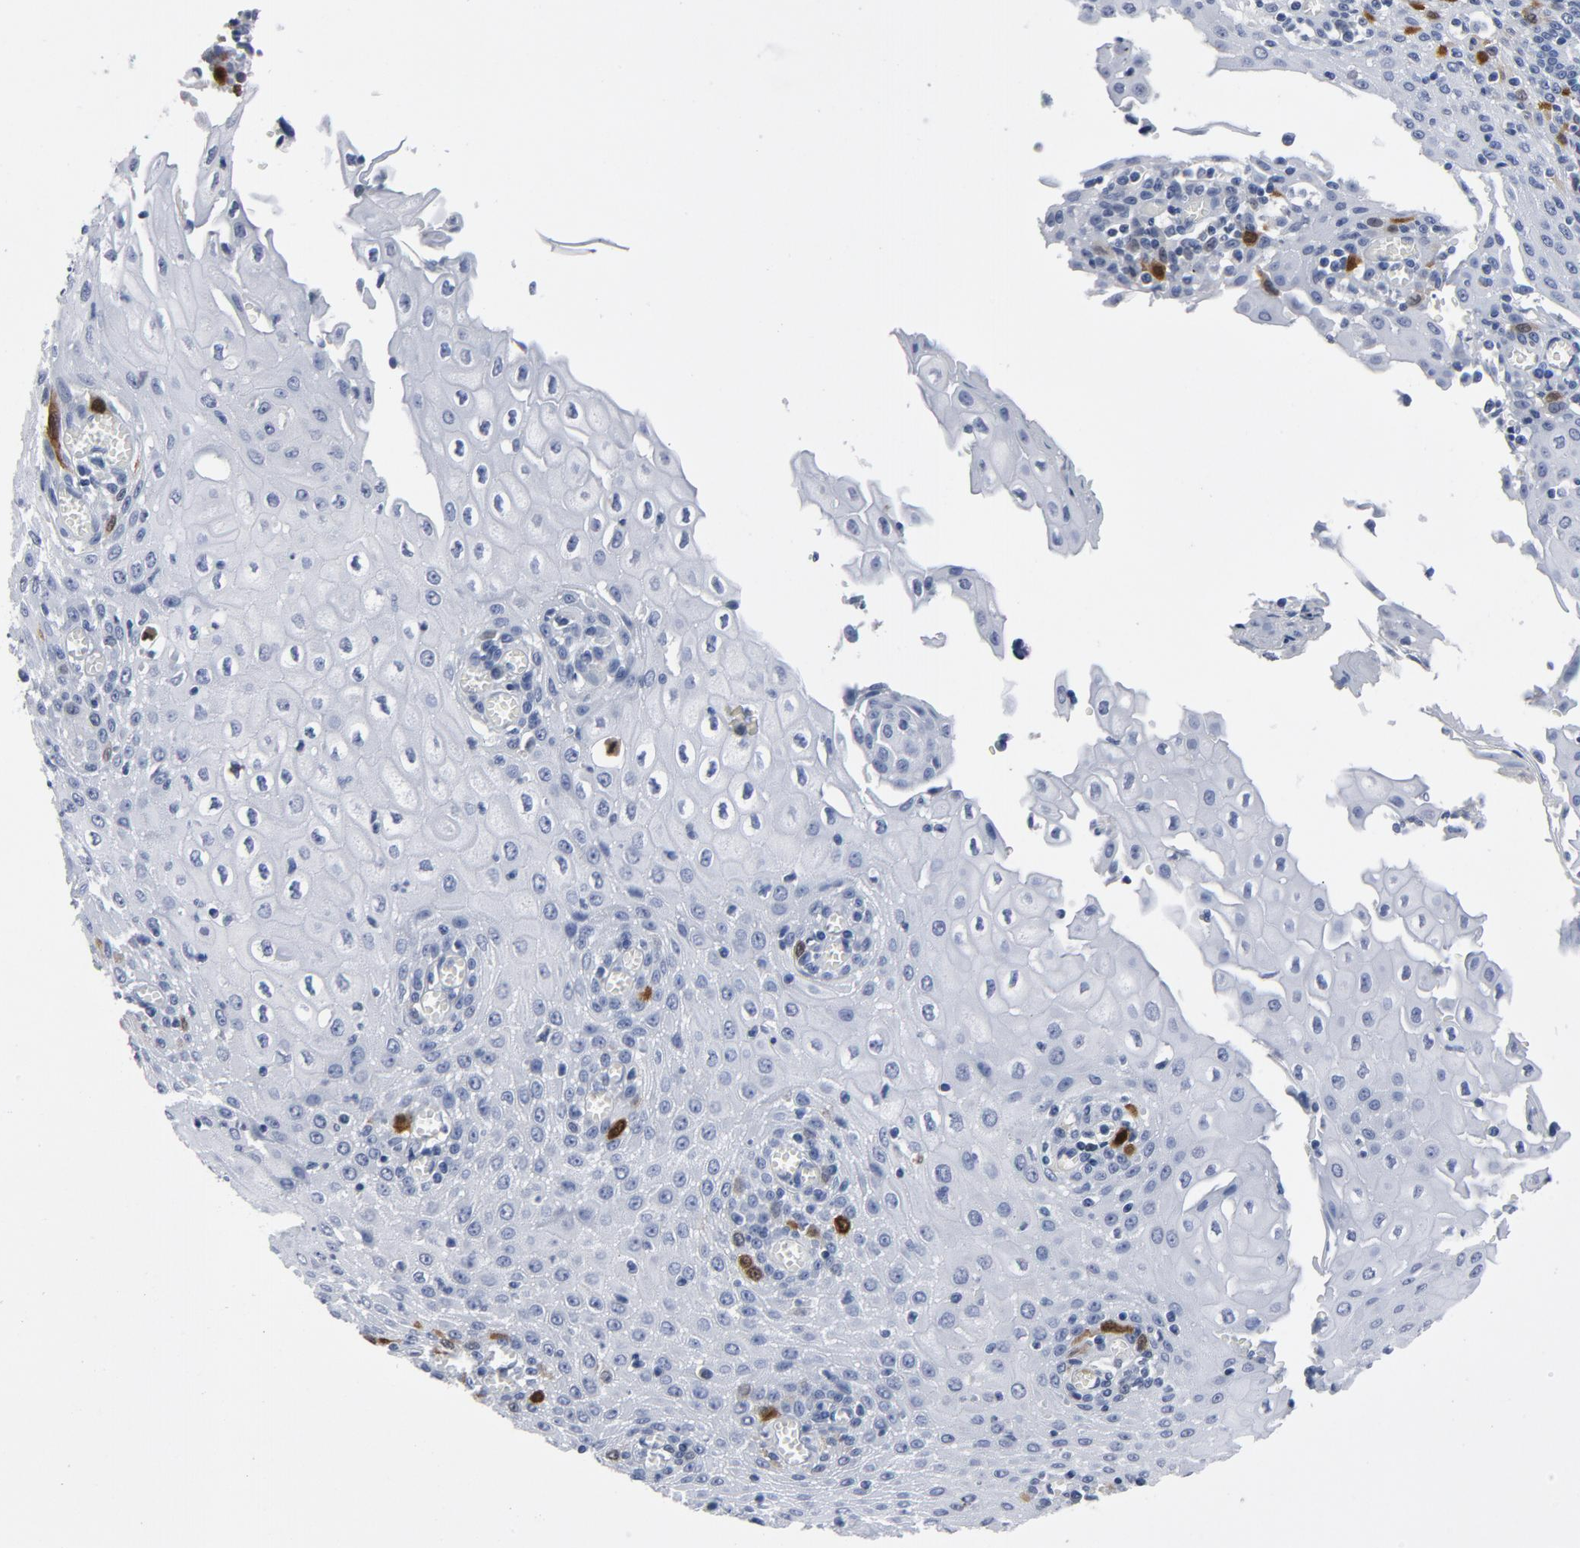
{"staining": {"intensity": "strong", "quantity": "<25%", "location": "cytoplasmic/membranous,nuclear"}, "tissue": "esophagus", "cell_type": "Squamous epithelial cells", "image_type": "normal", "snomed": [{"axis": "morphology", "description": "Normal tissue, NOS"}, {"axis": "morphology", "description": "Squamous cell carcinoma, NOS"}, {"axis": "topography", "description": "Esophagus"}], "caption": "DAB immunohistochemical staining of unremarkable human esophagus reveals strong cytoplasmic/membranous,nuclear protein expression in about <25% of squamous epithelial cells. The protein of interest is shown in brown color, while the nuclei are stained blue.", "gene": "CDC20", "patient": {"sex": "male", "age": 65}}